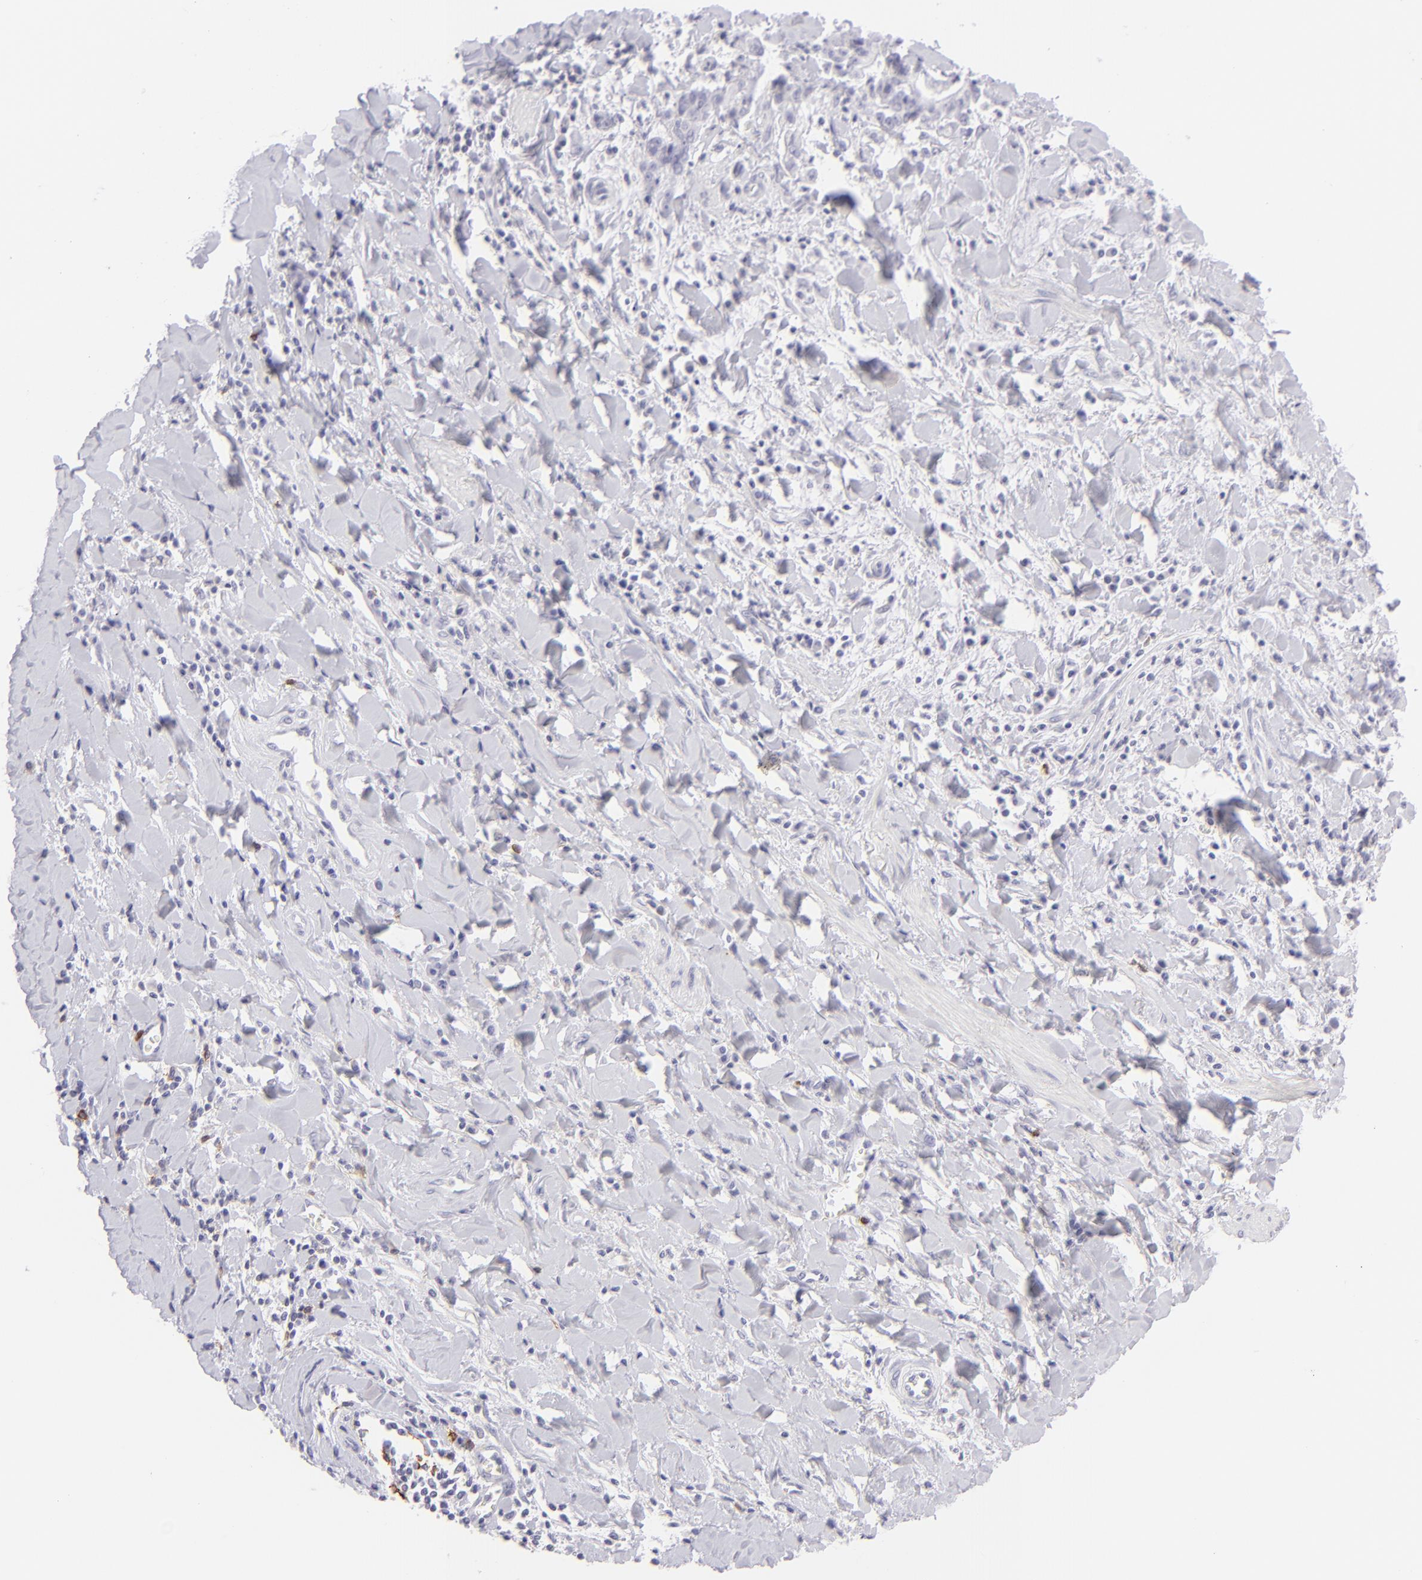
{"staining": {"intensity": "negative", "quantity": "none", "location": "none"}, "tissue": "liver cancer", "cell_type": "Tumor cells", "image_type": "cancer", "snomed": [{"axis": "morphology", "description": "Cholangiocarcinoma"}, {"axis": "topography", "description": "Liver"}], "caption": "Histopathology image shows no significant protein positivity in tumor cells of liver cancer (cholangiocarcinoma). (Immunohistochemistry (ihc), brightfield microscopy, high magnification).", "gene": "FCER2", "patient": {"sex": "male", "age": 57}}